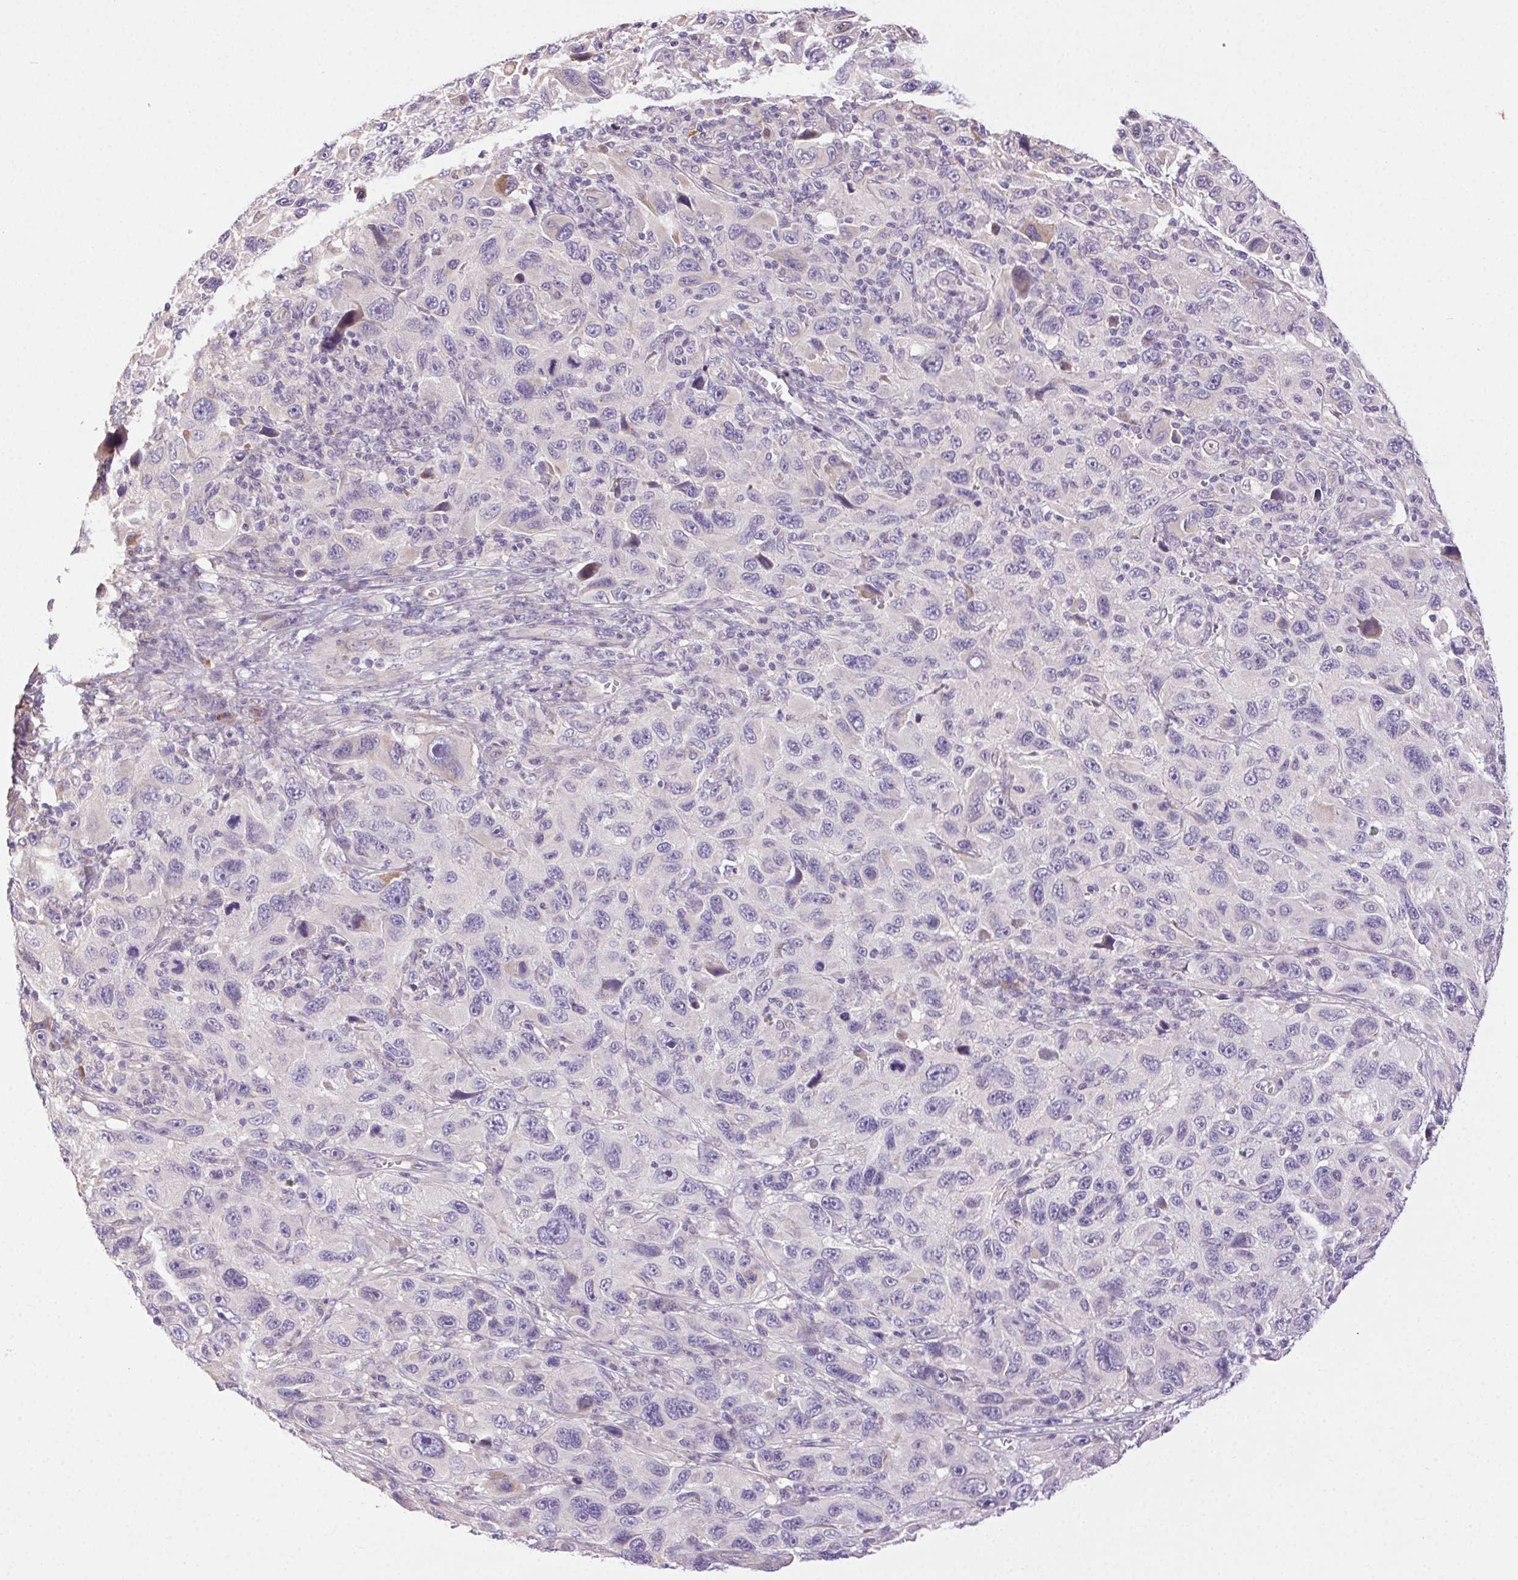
{"staining": {"intensity": "negative", "quantity": "none", "location": "none"}, "tissue": "melanoma", "cell_type": "Tumor cells", "image_type": "cancer", "snomed": [{"axis": "morphology", "description": "Malignant melanoma, NOS"}, {"axis": "topography", "description": "Skin"}], "caption": "An IHC micrograph of malignant melanoma is shown. There is no staining in tumor cells of malignant melanoma. Nuclei are stained in blue.", "gene": "SNX31", "patient": {"sex": "male", "age": 53}}